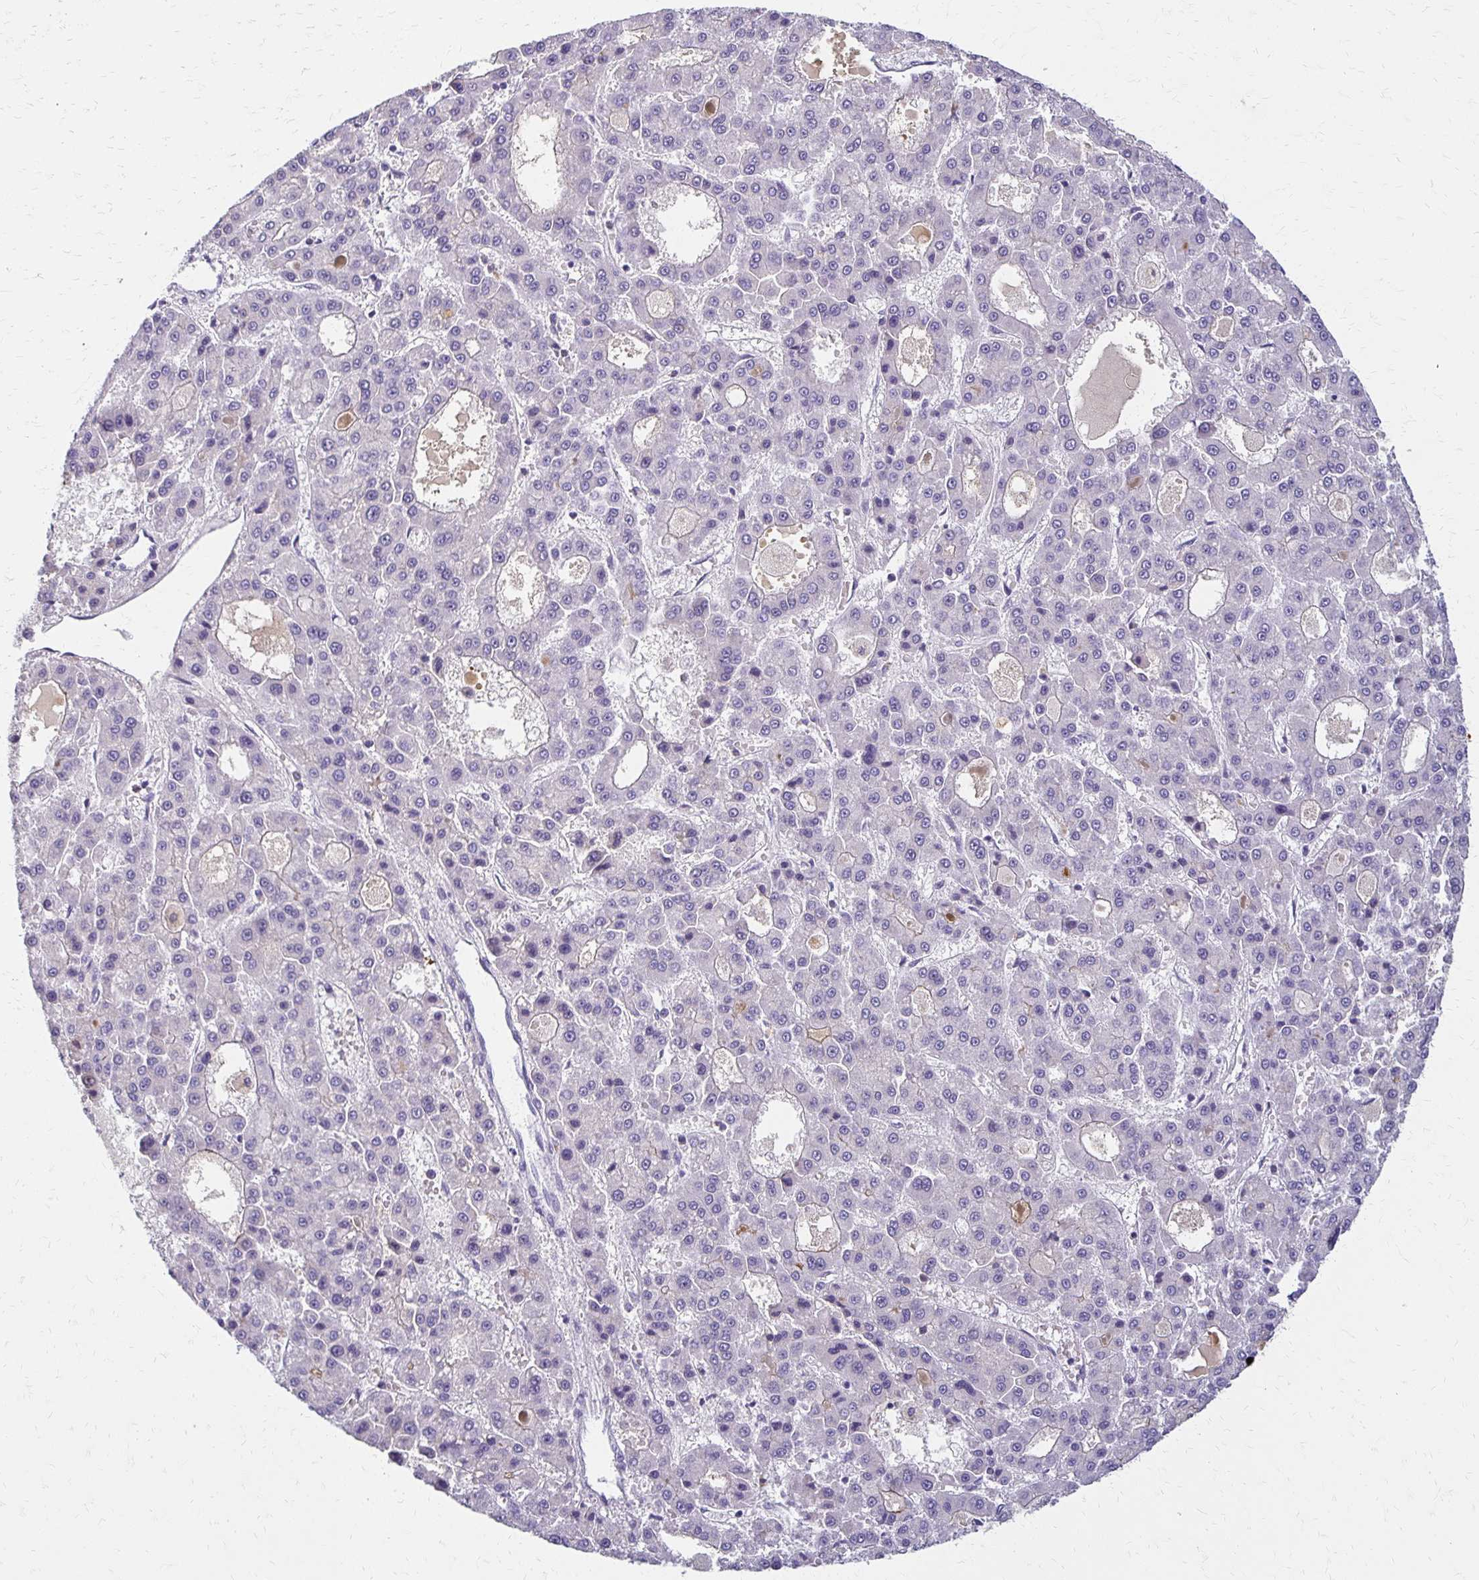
{"staining": {"intensity": "negative", "quantity": "none", "location": "none"}, "tissue": "liver cancer", "cell_type": "Tumor cells", "image_type": "cancer", "snomed": [{"axis": "morphology", "description": "Carcinoma, Hepatocellular, NOS"}, {"axis": "topography", "description": "Liver"}], "caption": "Immunohistochemistry (IHC) of human liver cancer (hepatocellular carcinoma) demonstrates no positivity in tumor cells.", "gene": "BBS12", "patient": {"sex": "male", "age": 70}}